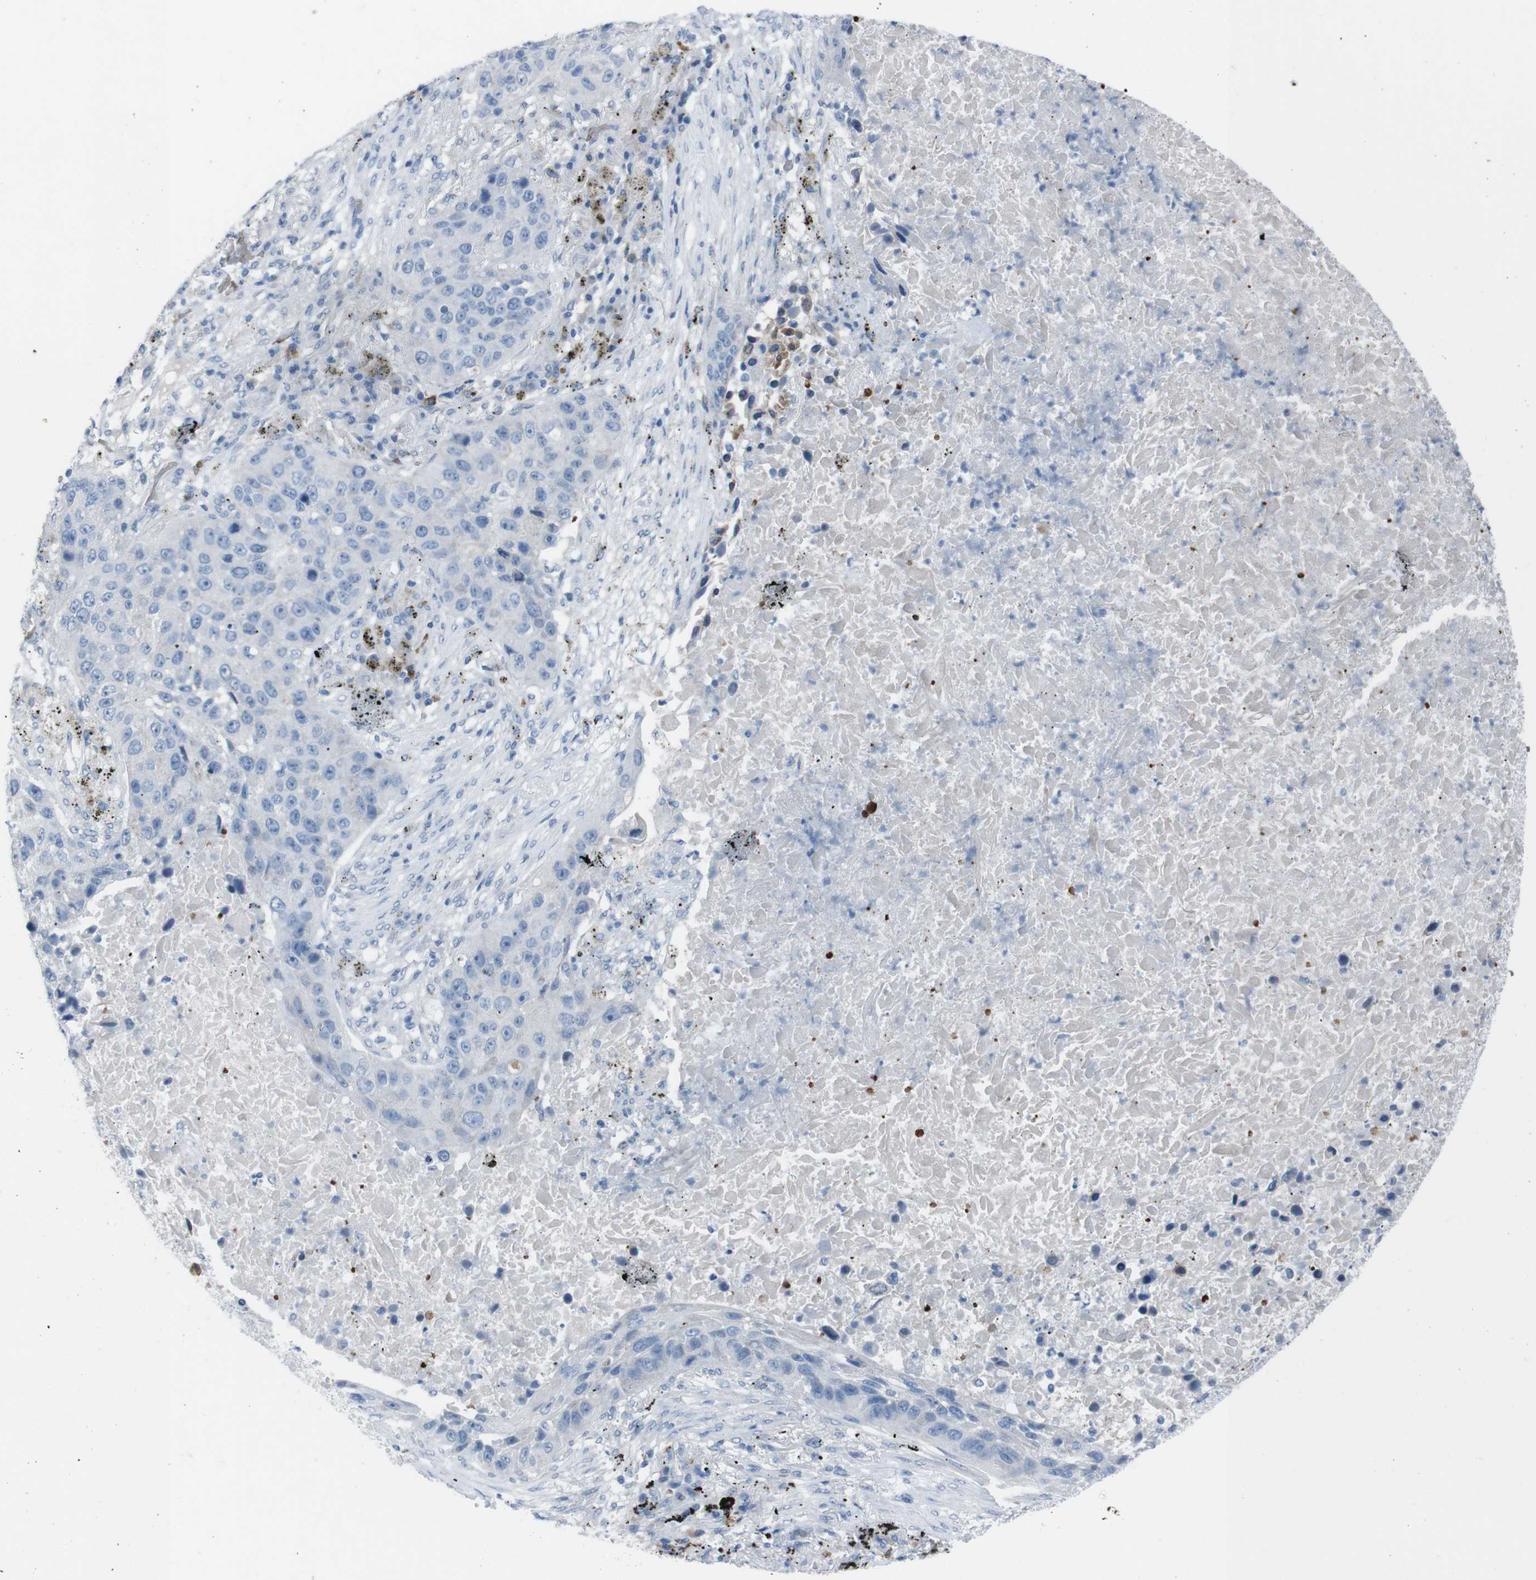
{"staining": {"intensity": "negative", "quantity": "none", "location": "none"}, "tissue": "lung cancer", "cell_type": "Tumor cells", "image_type": "cancer", "snomed": [{"axis": "morphology", "description": "Squamous cell carcinoma, NOS"}, {"axis": "topography", "description": "Lung"}], "caption": "DAB immunohistochemical staining of human lung cancer (squamous cell carcinoma) exhibits no significant expression in tumor cells. Nuclei are stained in blue.", "gene": "ST6GAL1", "patient": {"sex": "male", "age": 57}}